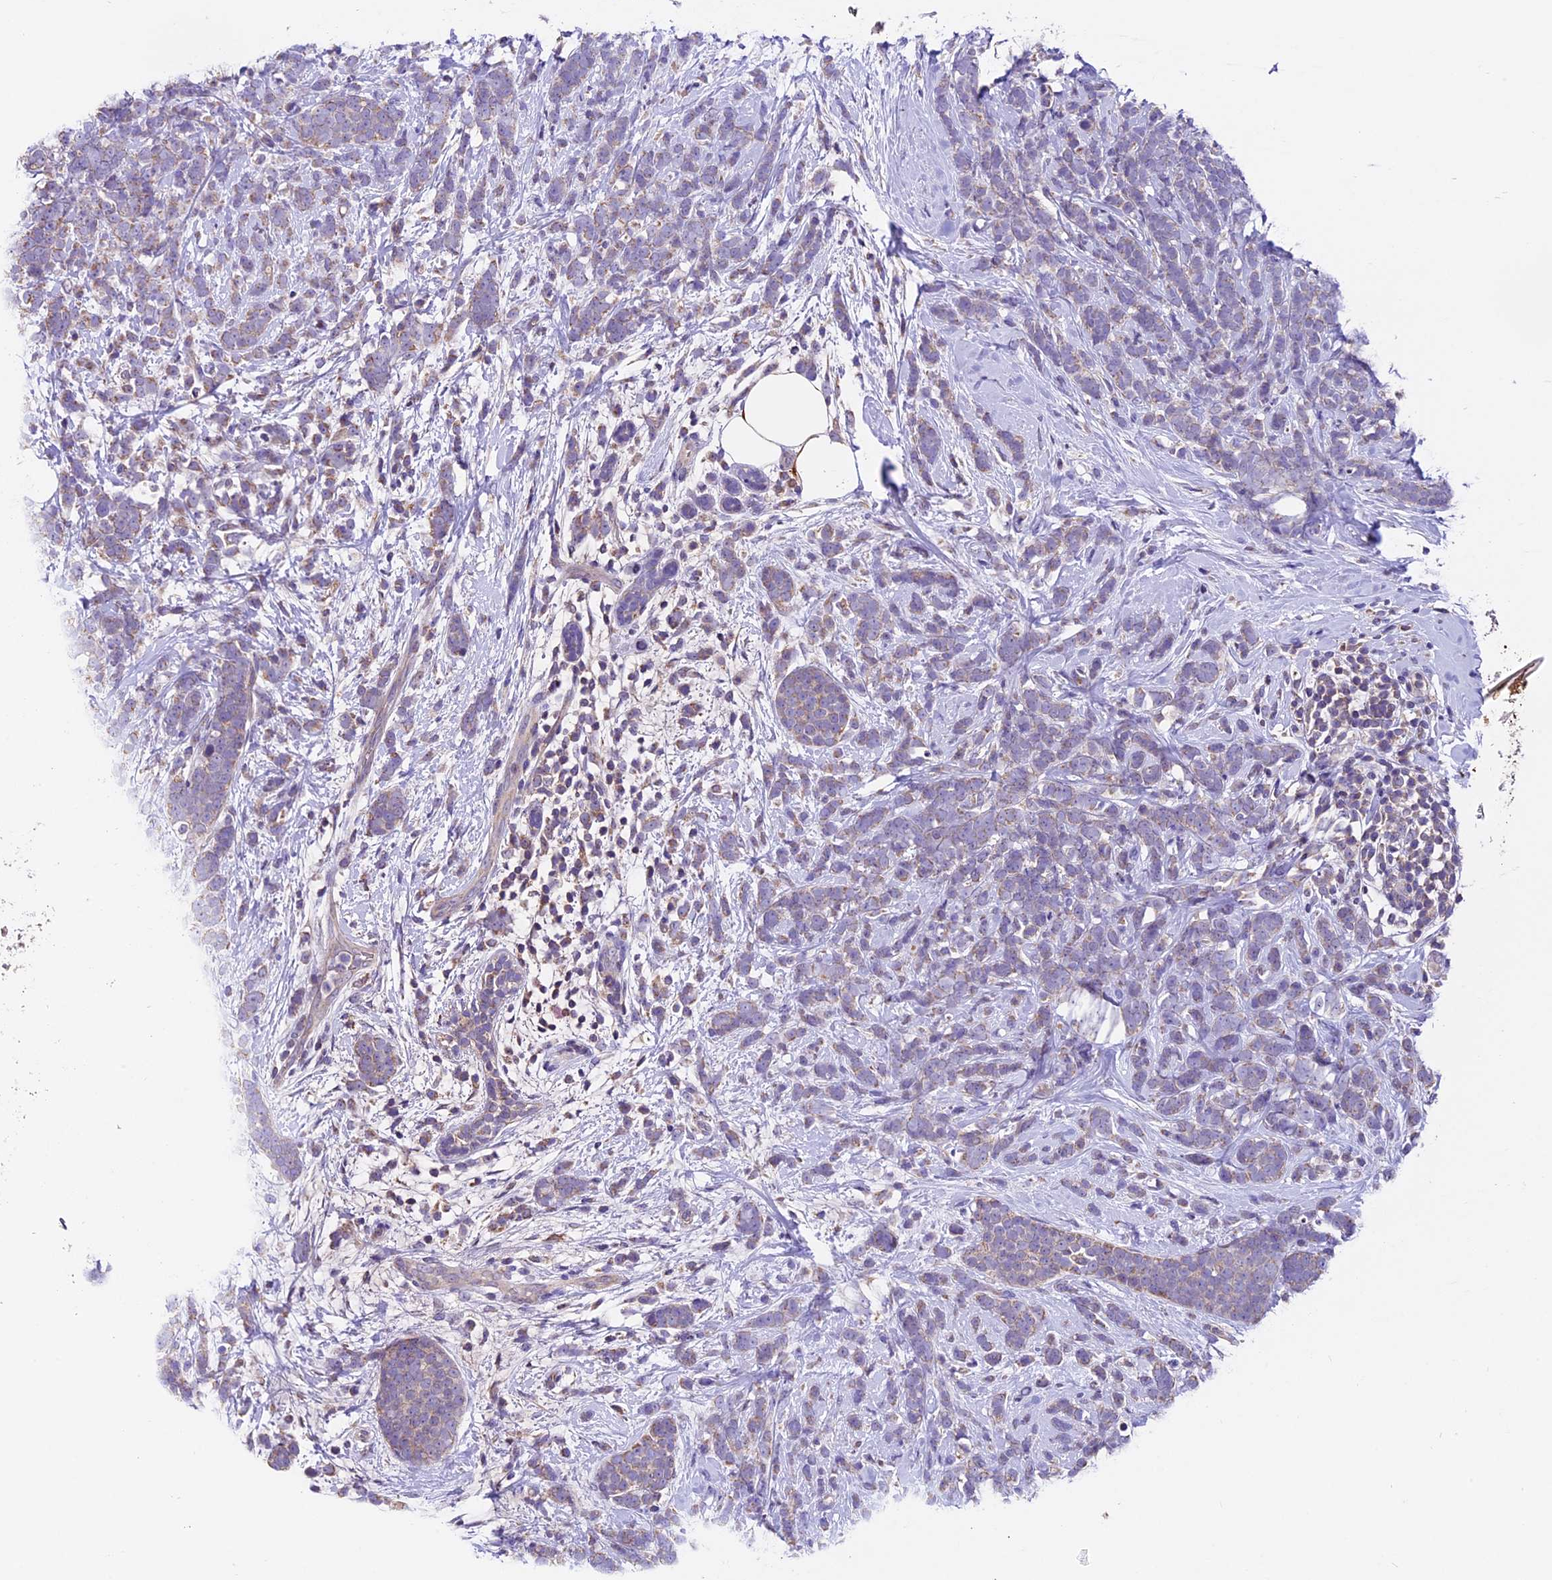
{"staining": {"intensity": "weak", "quantity": "<25%", "location": "cytoplasmic/membranous"}, "tissue": "breast cancer", "cell_type": "Tumor cells", "image_type": "cancer", "snomed": [{"axis": "morphology", "description": "Duct carcinoma"}, {"axis": "topography", "description": "Breast"}], "caption": "The micrograph displays no staining of tumor cells in breast cancer (intraductal carcinoma).", "gene": "DDX28", "patient": {"sex": "female", "age": 75}}